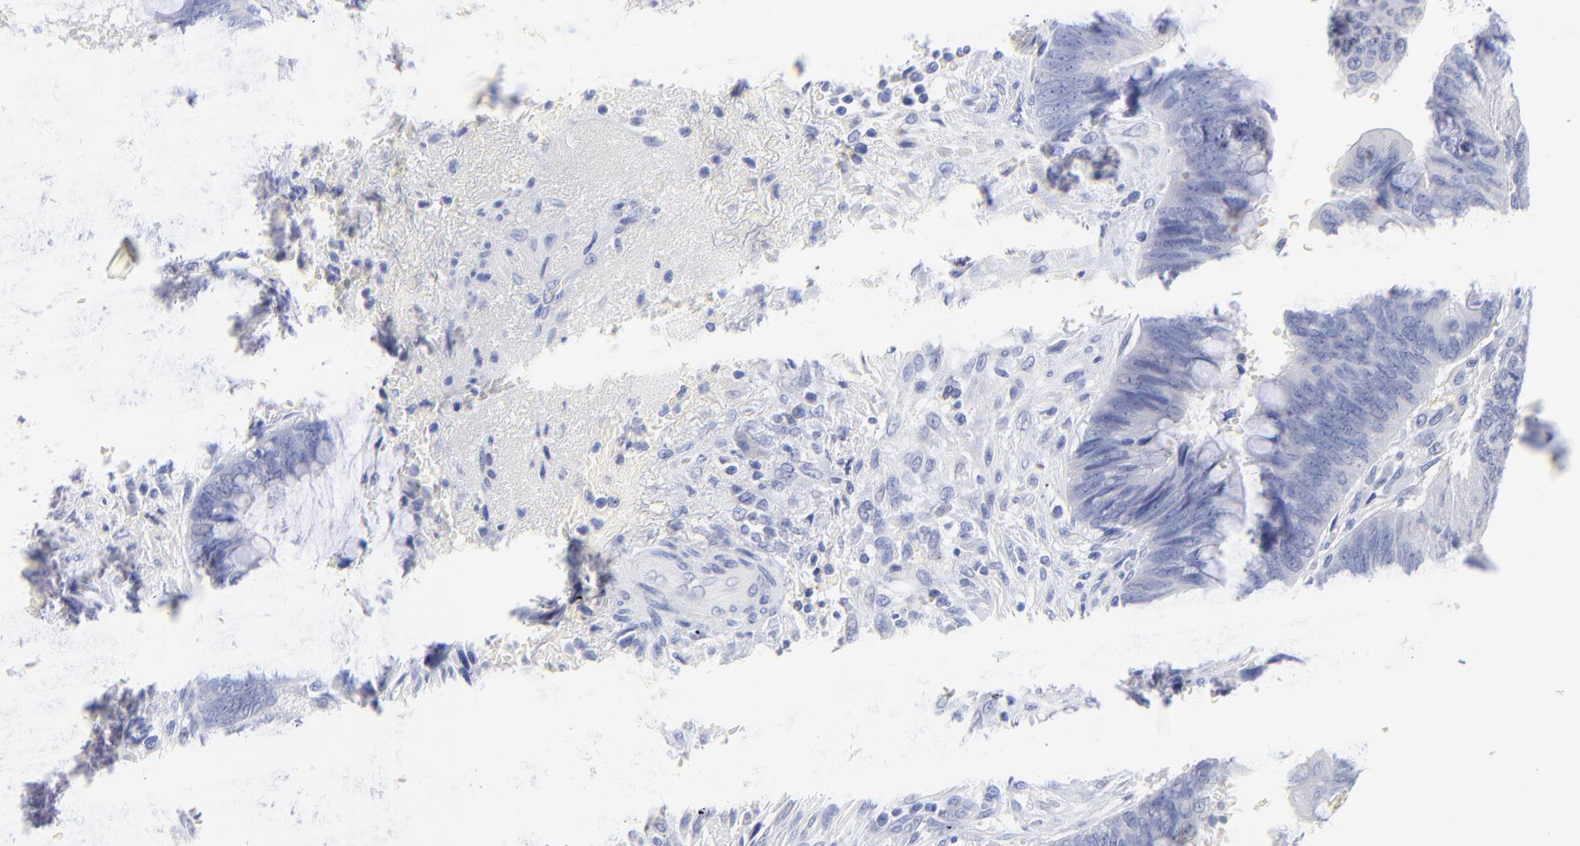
{"staining": {"intensity": "negative", "quantity": "none", "location": "none"}, "tissue": "colorectal cancer", "cell_type": "Tumor cells", "image_type": "cancer", "snomed": [{"axis": "morphology", "description": "Normal tissue, NOS"}, {"axis": "morphology", "description": "Adenocarcinoma, NOS"}, {"axis": "topography", "description": "Rectum"}], "caption": "Immunohistochemistry of human adenocarcinoma (colorectal) exhibits no staining in tumor cells.", "gene": "SULT4A1", "patient": {"sex": "male", "age": 92}}